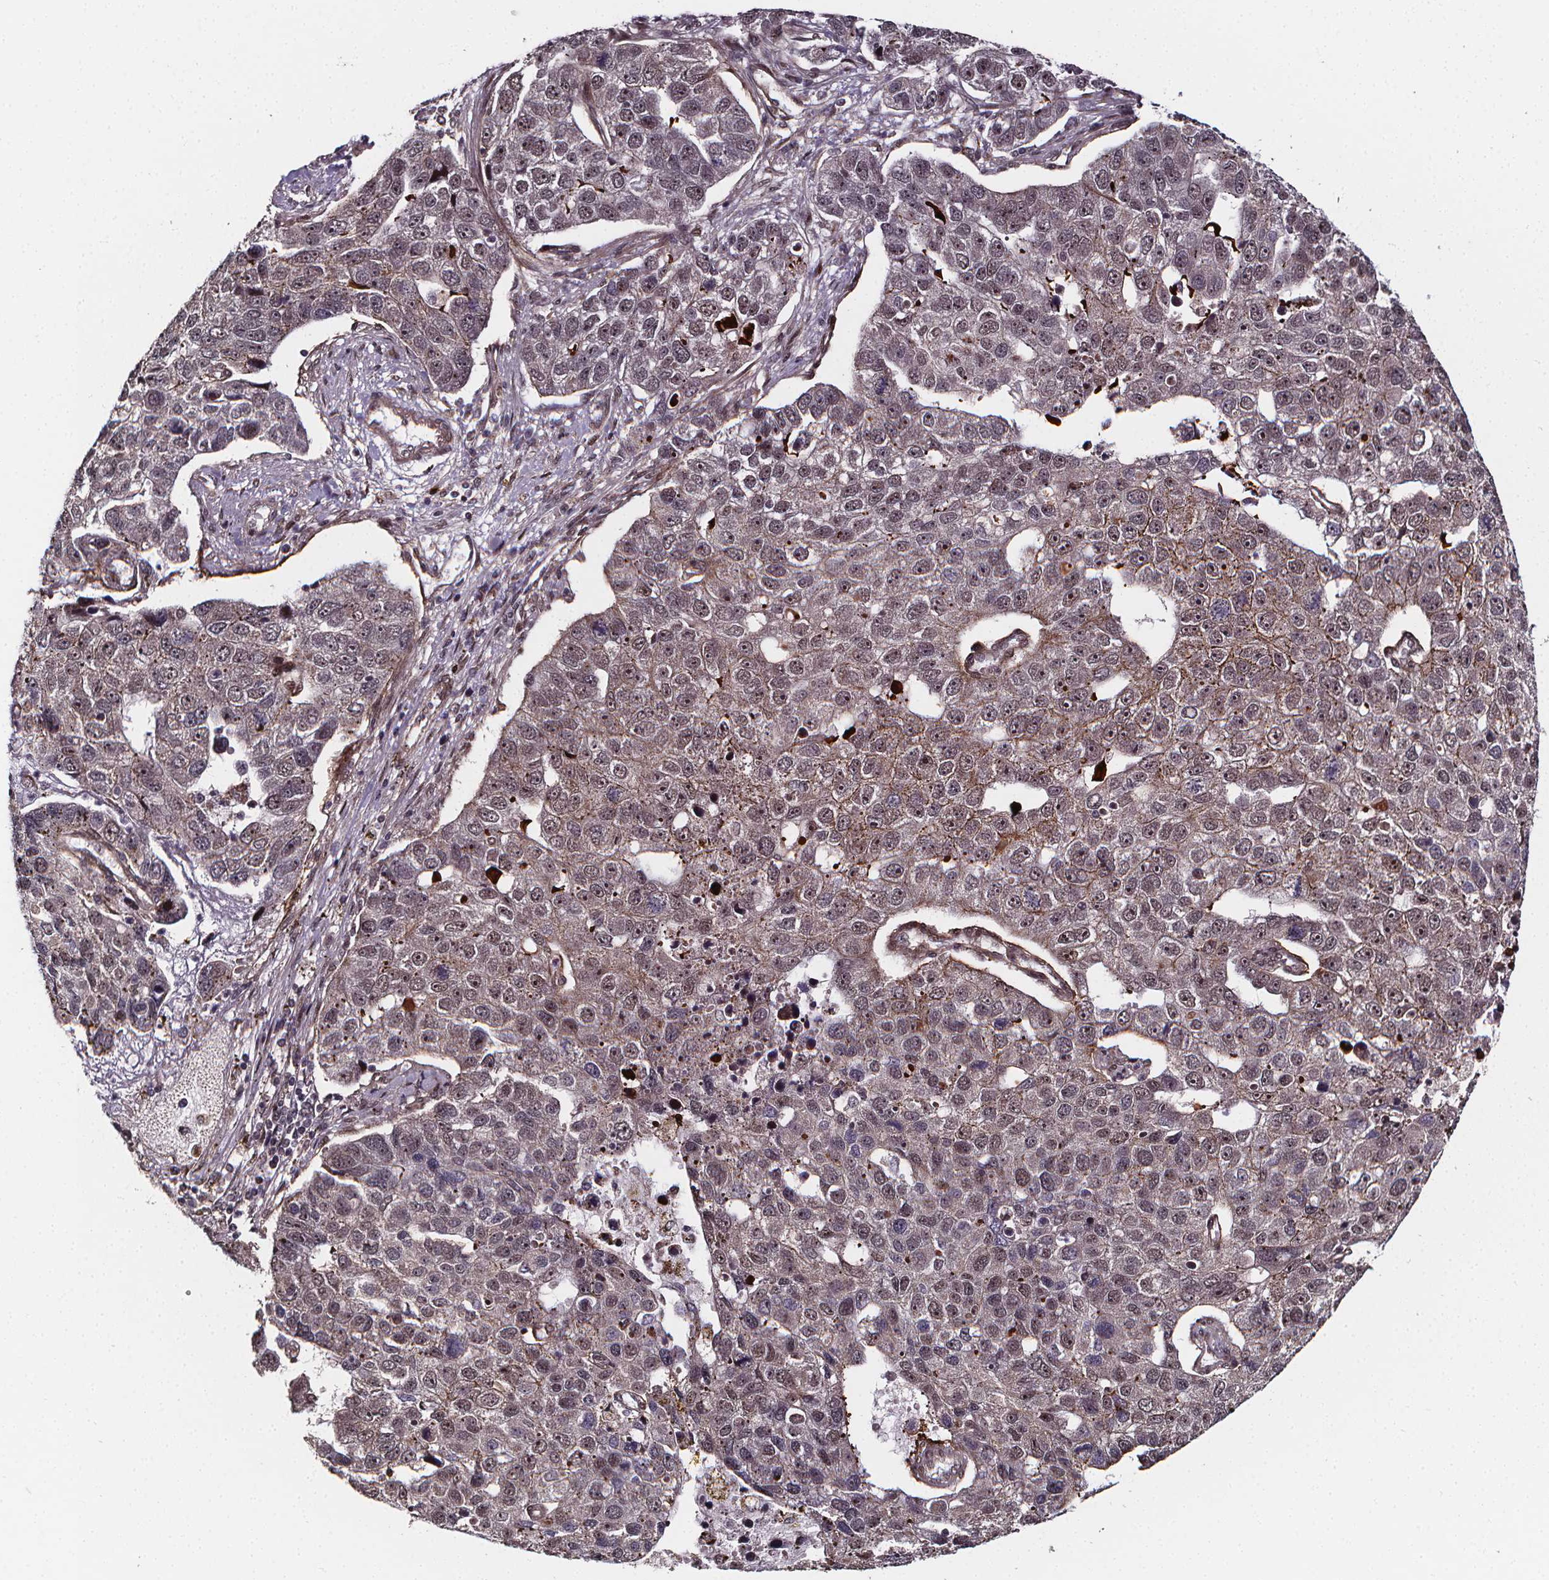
{"staining": {"intensity": "negative", "quantity": "none", "location": "none"}, "tissue": "pancreatic cancer", "cell_type": "Tumor cells", "image_type": "cancer", "snomed": [{"axis": "morphology", "description": "Adenocarcinoma, NOS"}, {"axis": "topography", "description": "Pancreas"}], "caption": "Tumor cells are negative for protein expression in human pancreatic cancer (adenocarcinoma).", "gene": "DDIT3", "patient": {"sex": "female", "age": 61}}